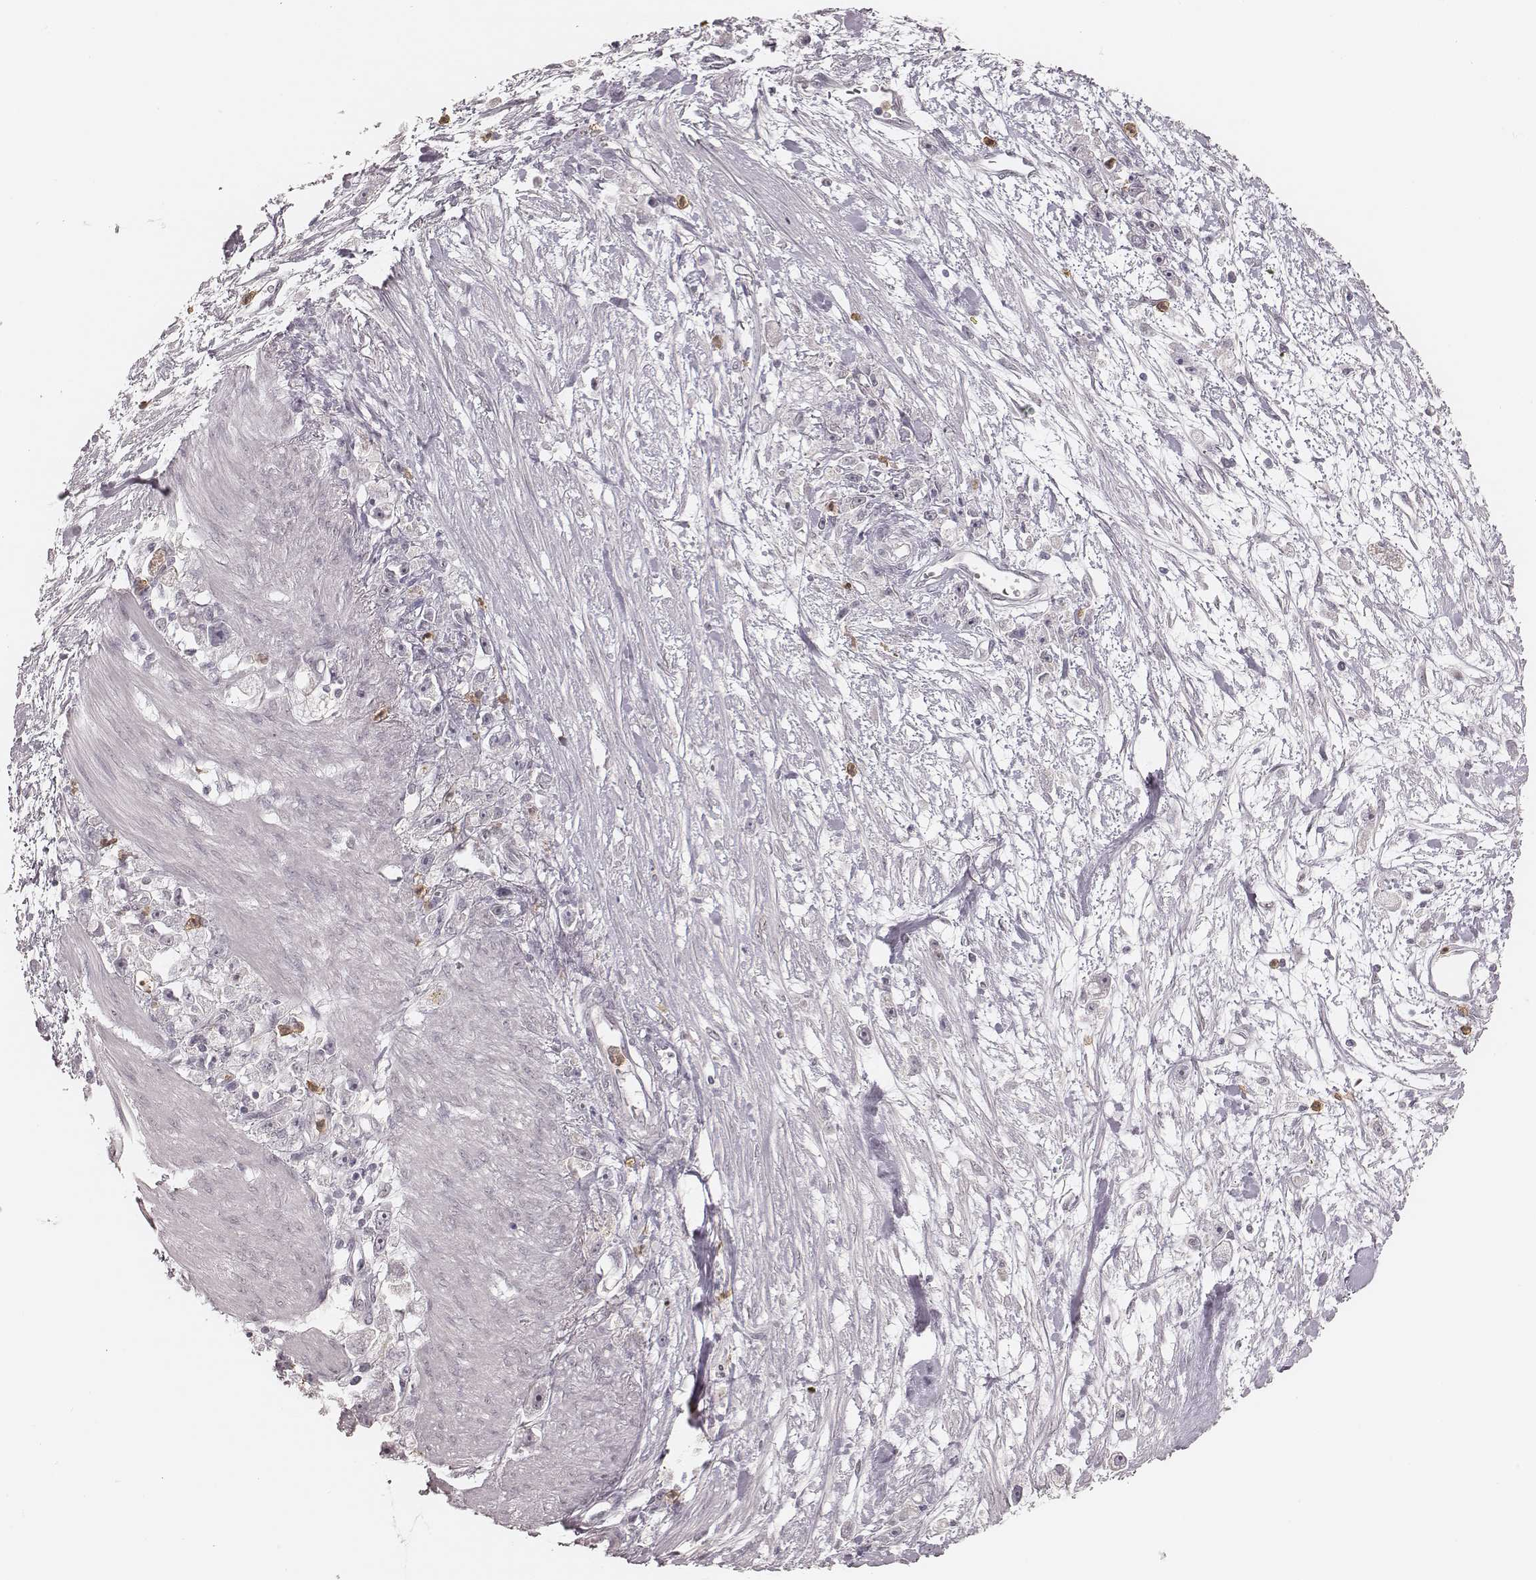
{"staining": {"intensity": "negative", "quantity": "none", "location": "none"}, "tissue": "stomach cancer", "cell_type": "Tumor cells", "image_type": "cancer", "snomed": [{"axis": "morphology", "description": "Adenocarcinoma, NOS"}, {"axis": "topography", "description": "Stomach"}], "caption": "The immunohistochemistry (IHC) micrograph has no significant staining in tumor cells of stomach cancer (adenocarcinoma) tissue.", "gene": "KITLG", "patient": {"sex": "female", "age": 59}}